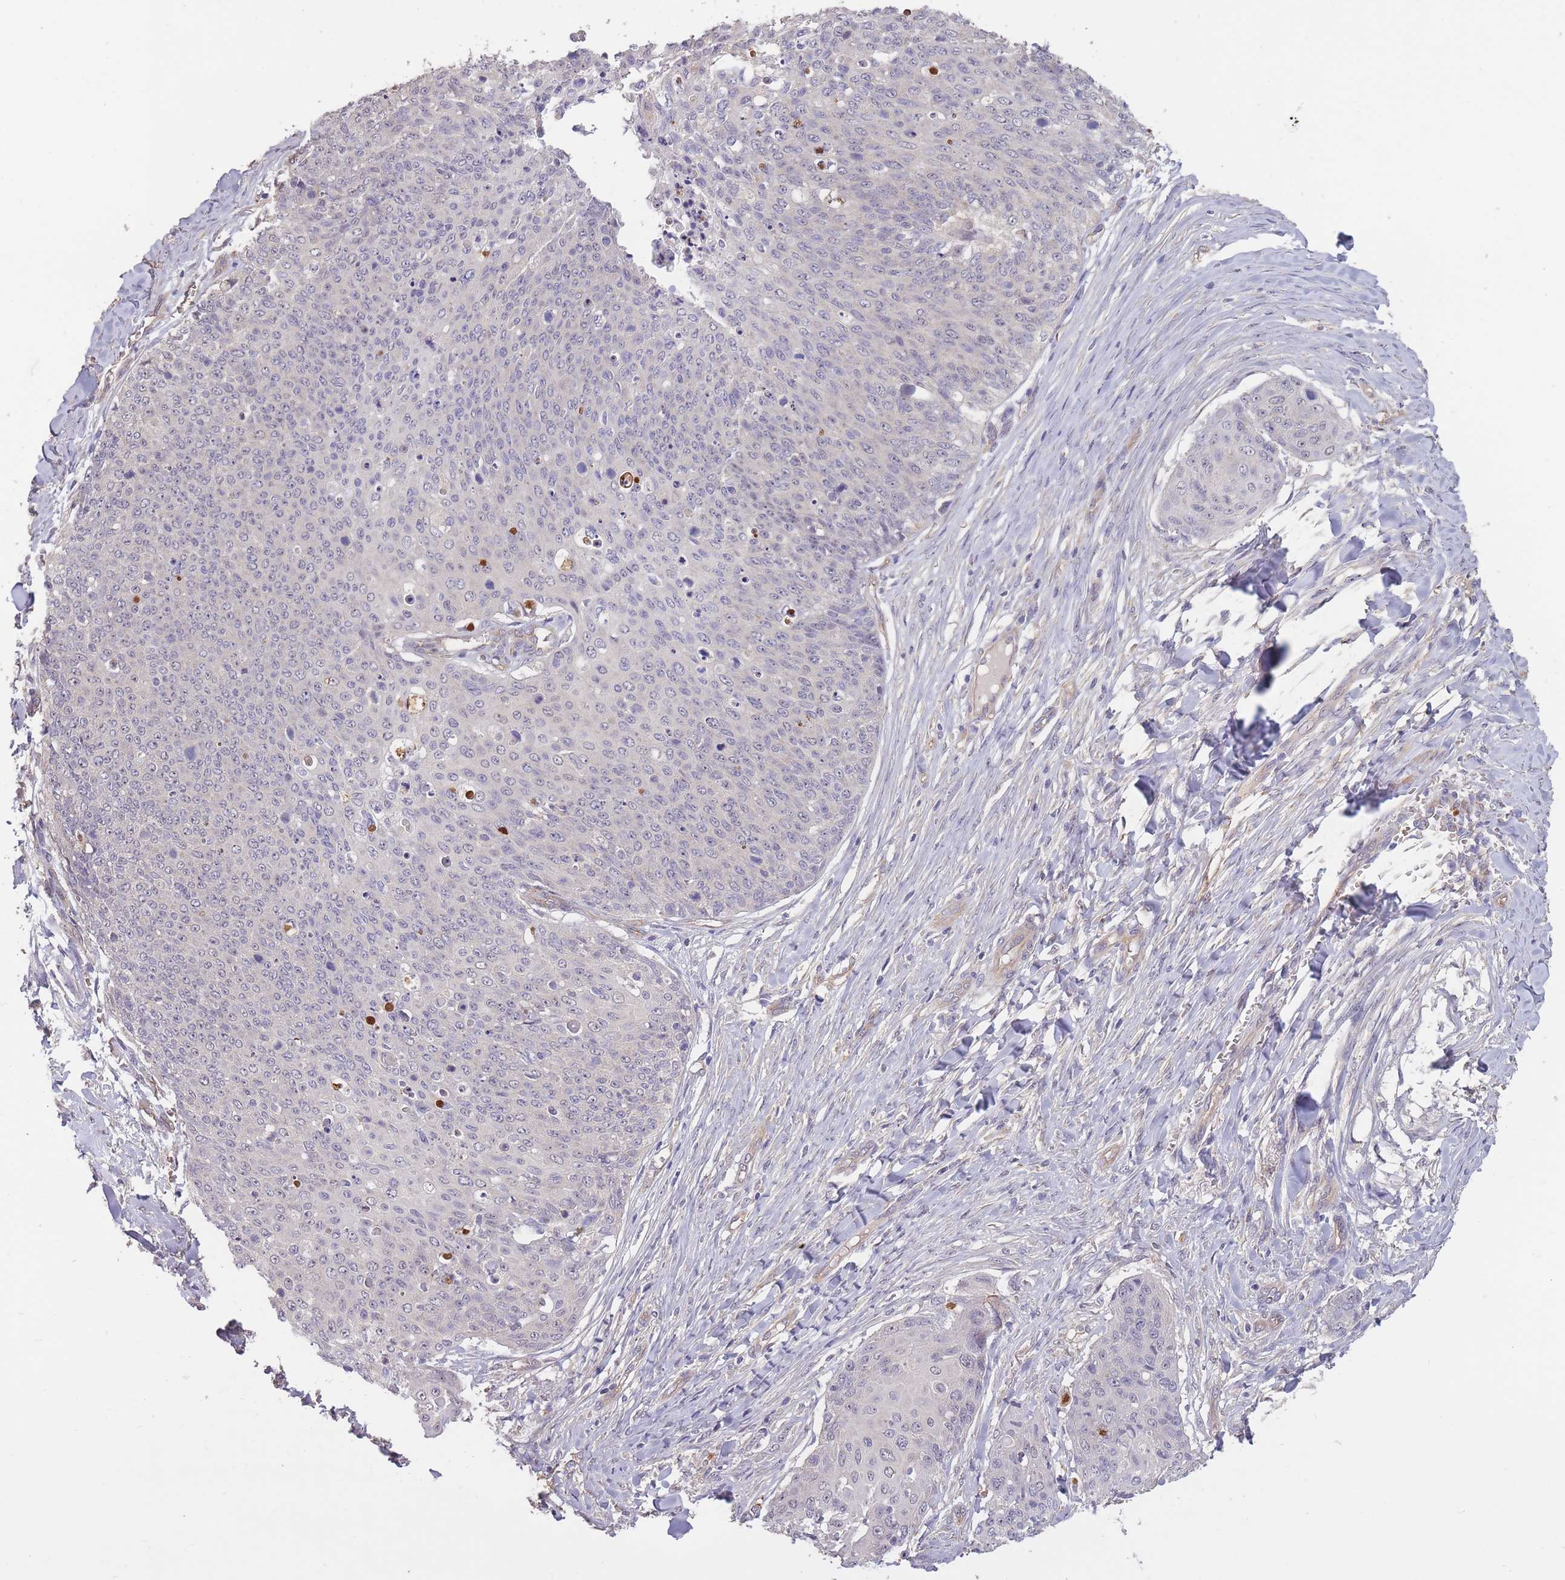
{"staining": {"intensity": "negative", "quantity": "none", "location": "none"}, "tissue": "skin cancer", "cell_type": "Tumor cells", "image_type": "cancer", "snomed": [{"axis": "morphology", "description": "Squamous cell carcinoma, NOS"}, {"axis": "topography", "description": "Skin"}, {"axis": "topography", "description": "Vulva"}], "caption": "Immunohistochemistry image of human squamous cell carcinoma (skin) stained for a protein (brown), which displays no staining in tumor cells. (DAB immunohistochemistry with hematoxylin counter stain).", "gene": "KIAA1755", "patient": {"sex": "female", "age": 85}}